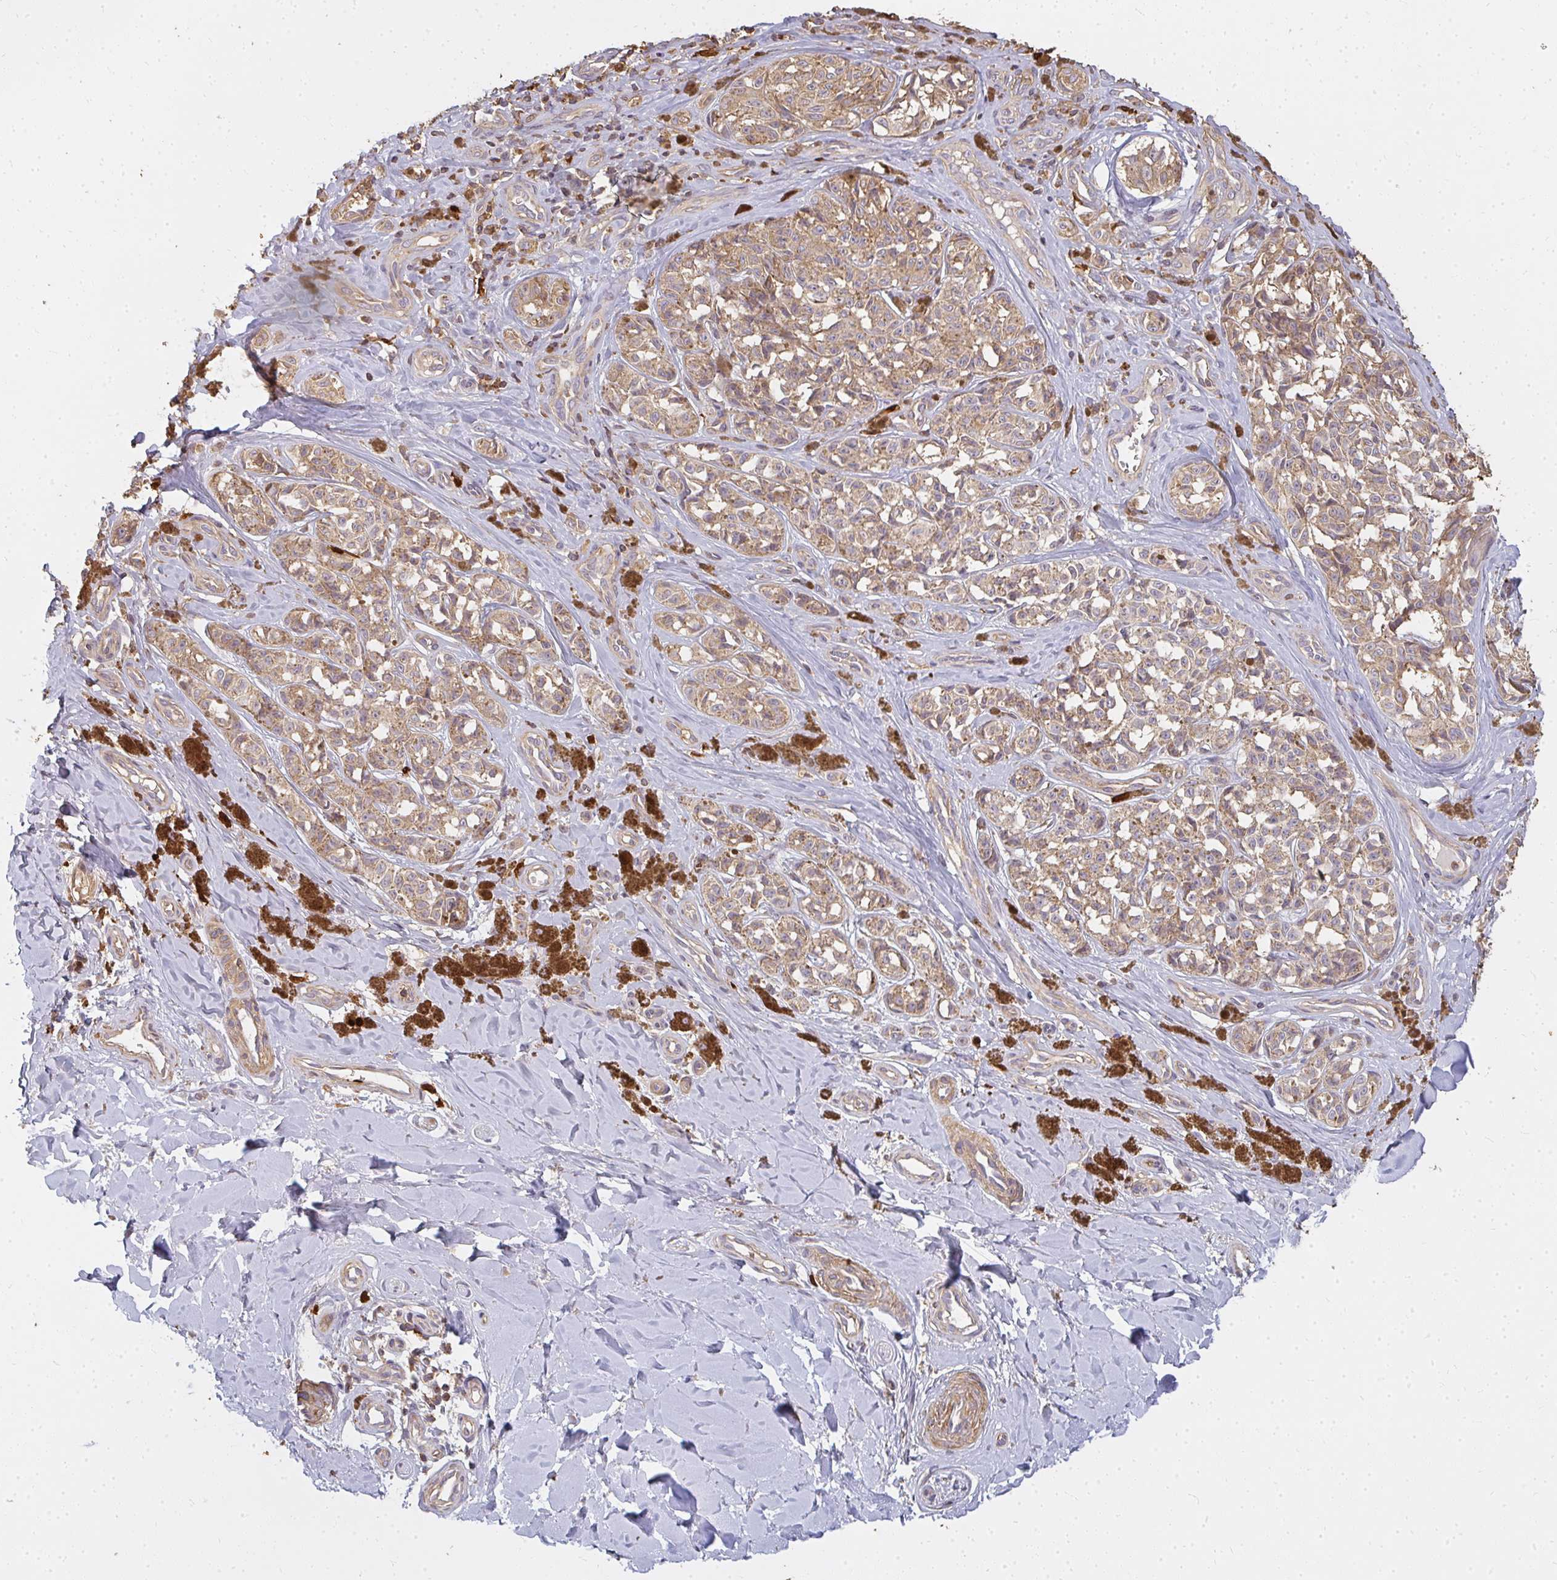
{"staining": {"intensity": "moderate", "quantity": ">75%", "location": "cytoplasmic/membranous"}, "tissue": "melanoma", "cell_type": "Tumor cells", "image_type": "cancer", "snomed": [{"axis": "morphology", "description": "Malignant melanoma, NOS"}, {"axis": "topography", "description": "Skin"}], "caption": "IHC of human melanoma exhibits medium levels of moderate cytoplasmic/membranous staining in approximately >75% of tumor cells. The protein is stained brown, and the nuclei are stained in blue (DAB IHC with brightfield microscopy, high magnification).", "gene": "CNTRL", "patient": {"sex": "female", "age": 65}}